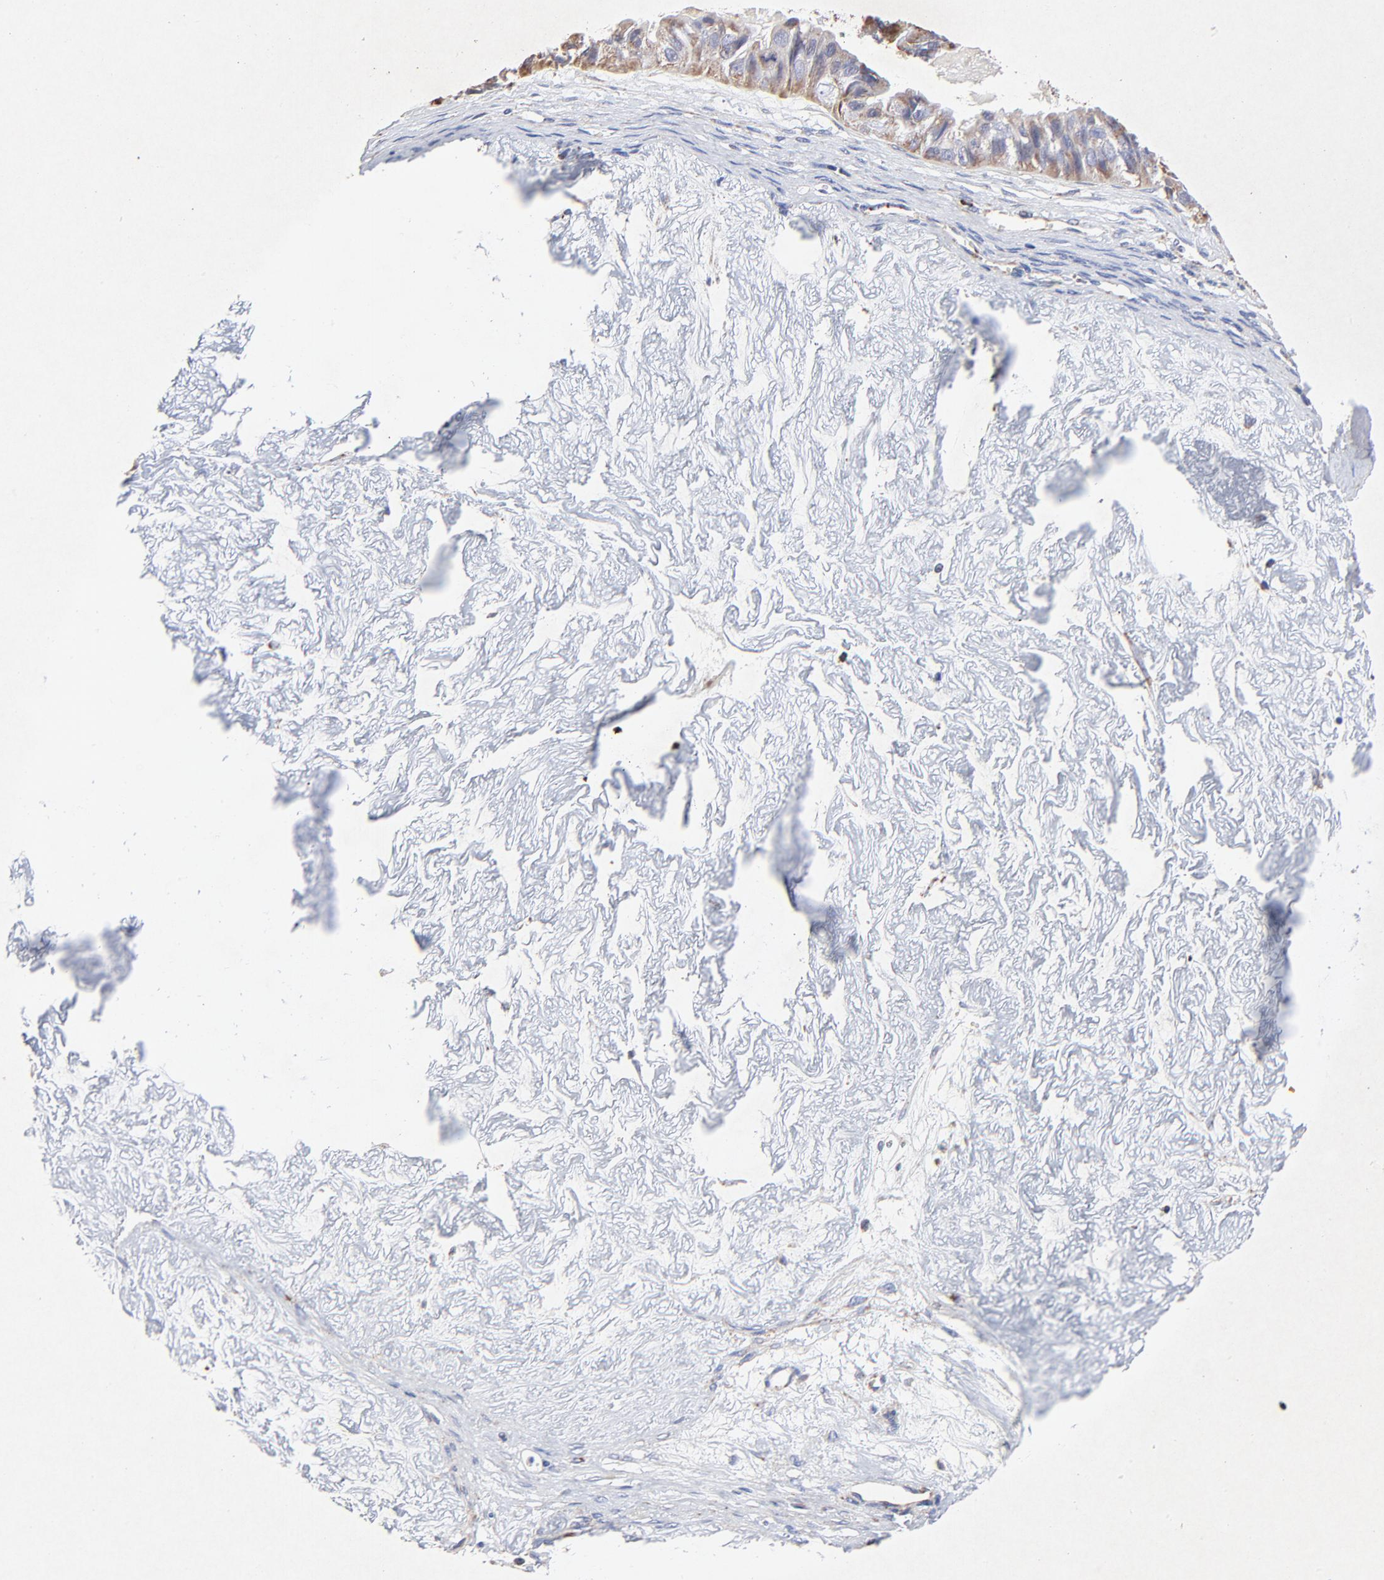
{"staining": {"intensity": "weak", "quantity": ">75%", "location": "cytoplasmic/membranous"}, "tissue": "ovarian cancer", "cell_type": "Tumor cells", "image_type": "cancer", "snomed": [{"axis": "morphology", "description": "Carcinoma, endometroid"}, {"axis": "topography", "description": "Ovary"}], "caption": "Ovarian cancer stained with a protein marker displays weak staining in tumor cells.", "gene": "SSBP1", "patient": {"sex": "female", "age": 85}}